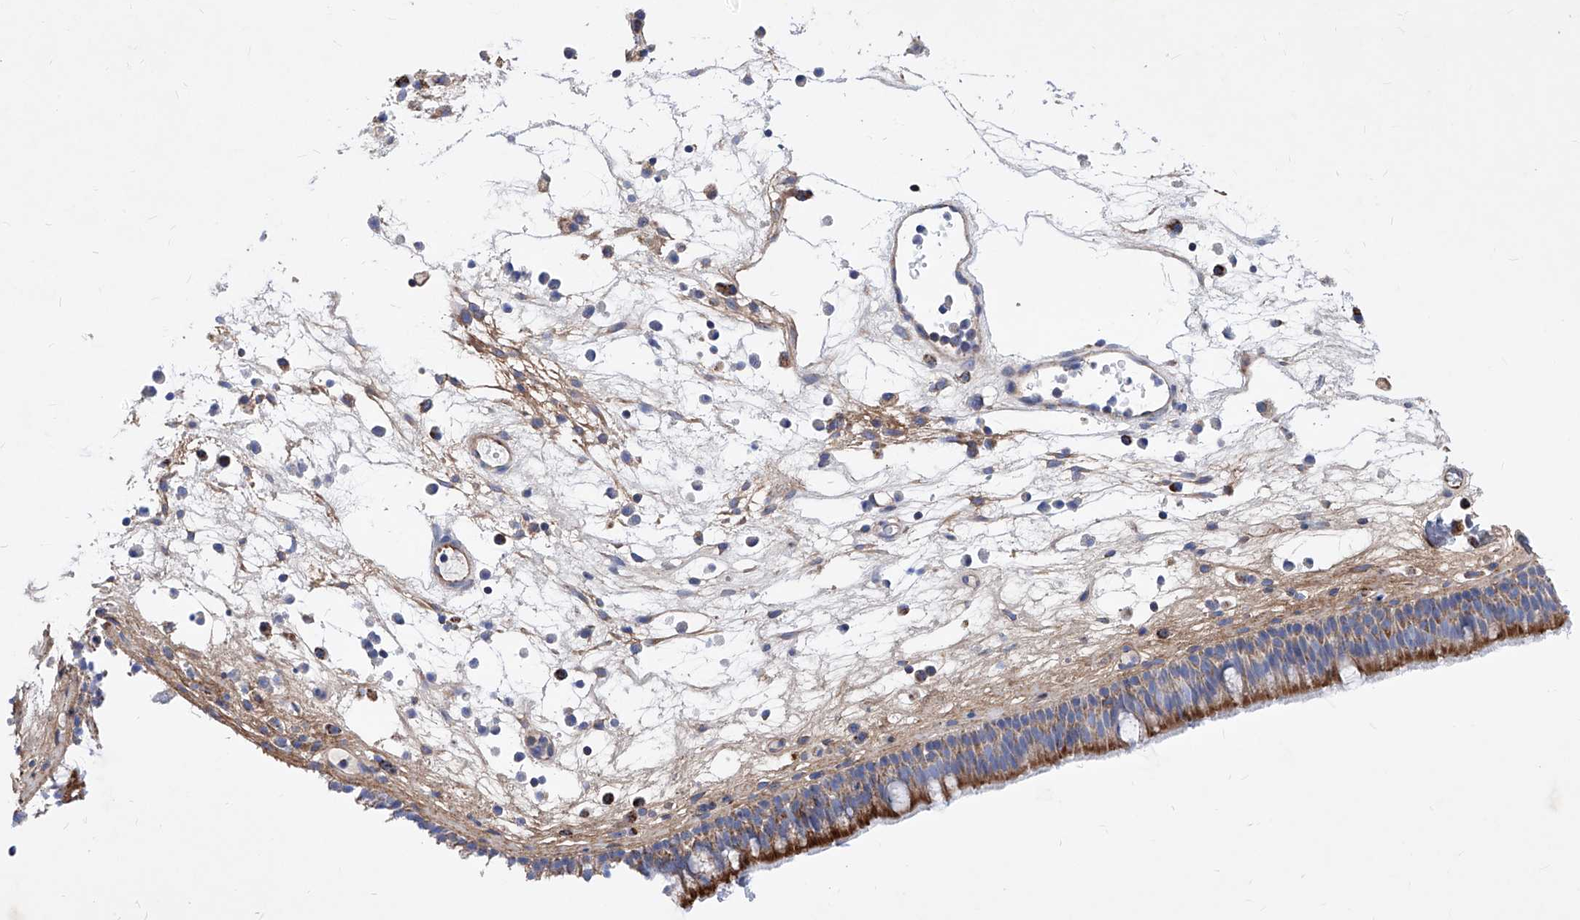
{"staining": {"intensity": "strong", "quantity": "25%-75%", "location": "cytoplasmic/membranous"}, "tissue": "nasopharynx", "cell_type": "Respiratory epithelial cells", "image_type": "normal", "snomed": [{"axis": "morphology", "description": "Normal tissue, NOS"}, {"axis": "morphology", "description": "Inflammation, NOS"}, {"axis": "morphology", "description": "Malignant melanoma, Metastatic site"}, {"axis": "topography", "description": "Nasopharynx"}], "caption": "DAB (3,3'-diaminobenzidine) immunohistochemical staining of unremarkable human nasopharynx reveals strong cytoplasmic/membranous protein positivity in approximately 25%-75% of respiratory epithelial cells. Immunohistochemistry (ihc) stains the protein in brown and the nuclei are stained blue.", "gene": "HRNR", "patient": {"sex": "male", "age": 70}}